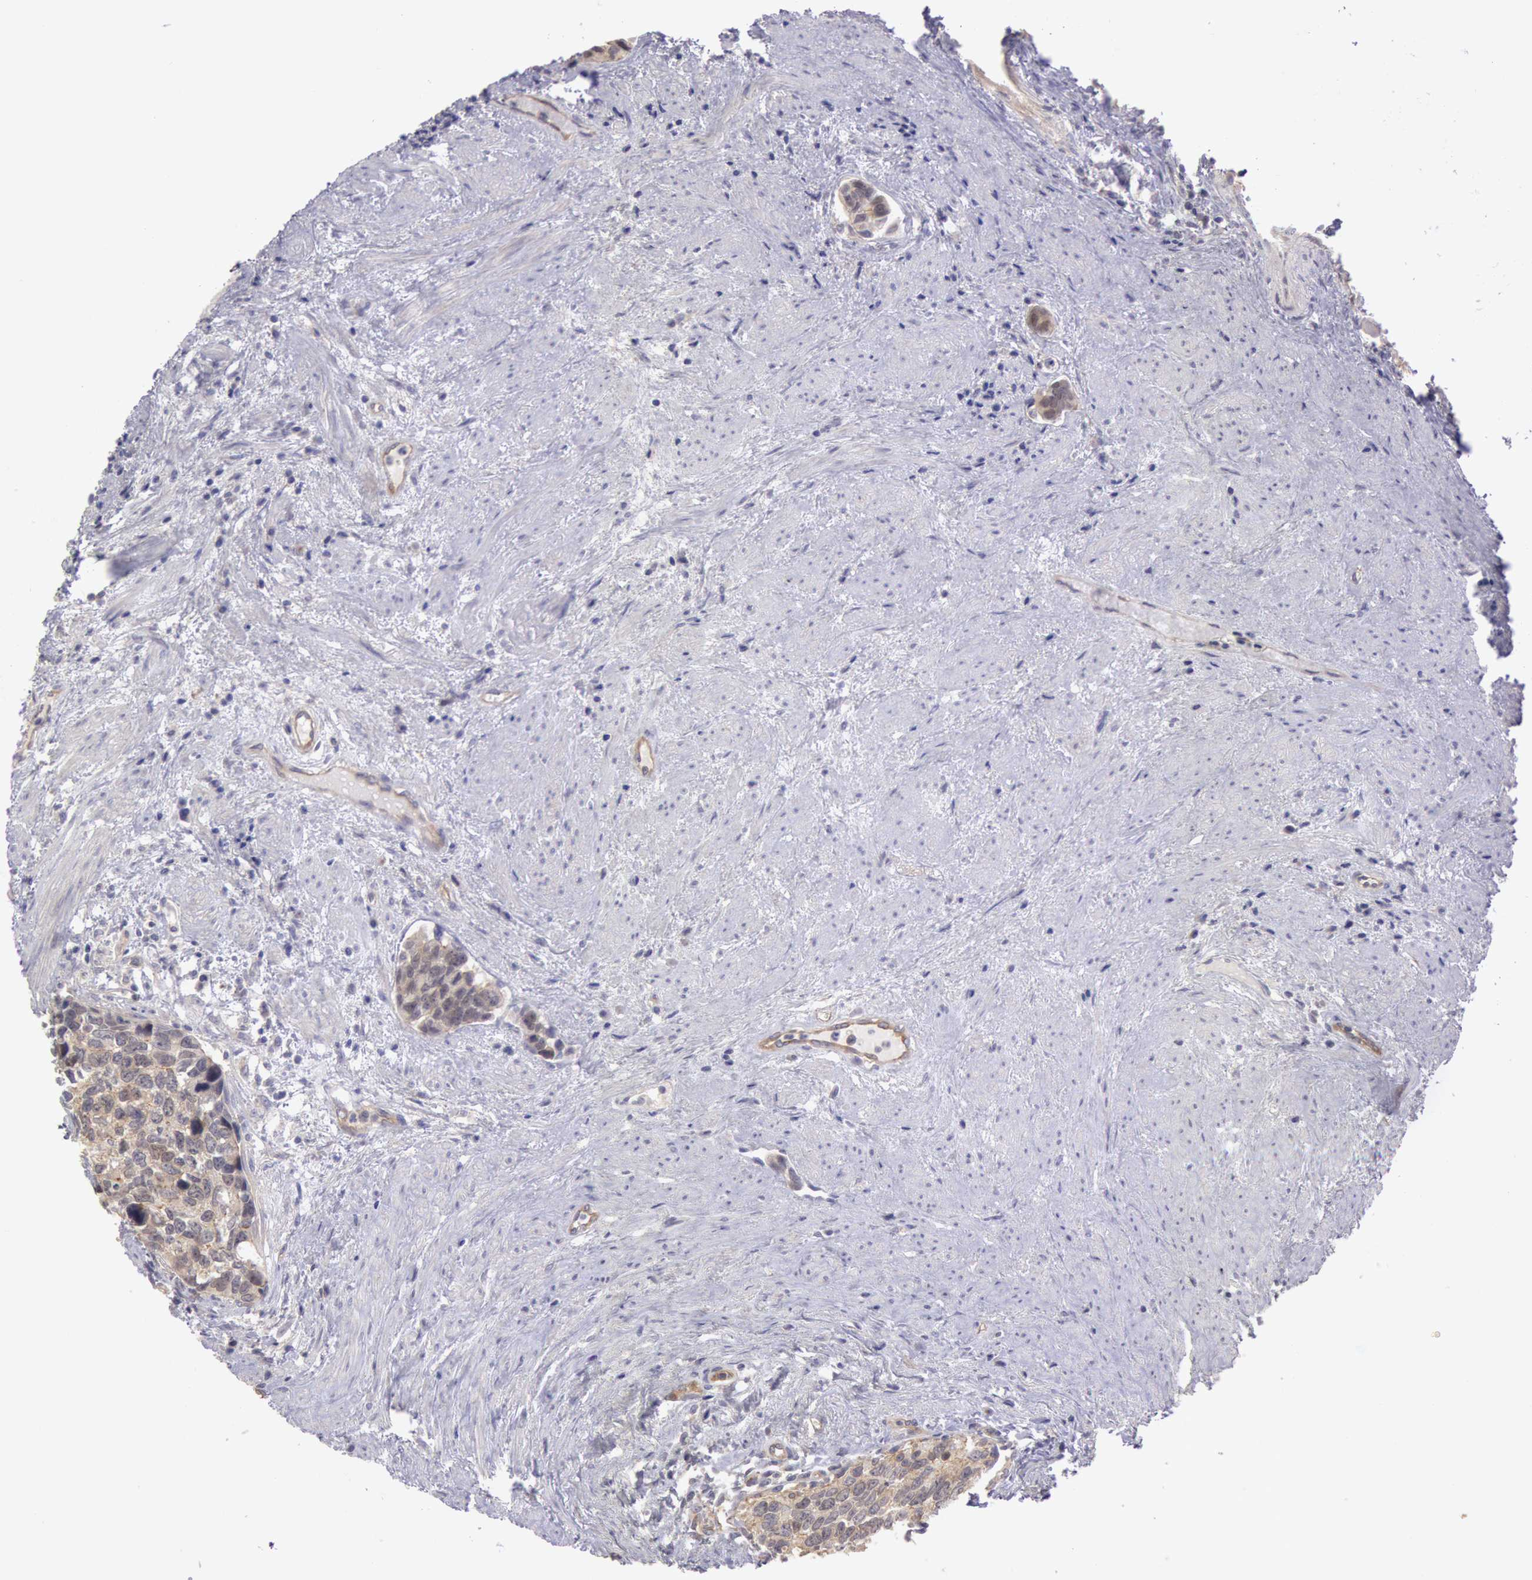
{"staining": {"intensity": "weak", "quantity": ">75%", "location": "cytoplasmic/membranous"}, "tissue": "urothelial cancer", "cell_type": "Tumor cells", "image_type": "cancer", "snomed": [{"axis": "morphology", "description": "Urothelial carcinoma, High grade"}, {"axis": "topography", "description": "Urinary bladder"}], "caption": "Immunohistochemistry (IHC) of human high-grade urothelial carcinoma reveals low levels of weak cytoplasmic/membranous staining in about >75% of tumor cells.", "gene": "AMOTL1", "patient": {"sex": "male", "age": 81}}